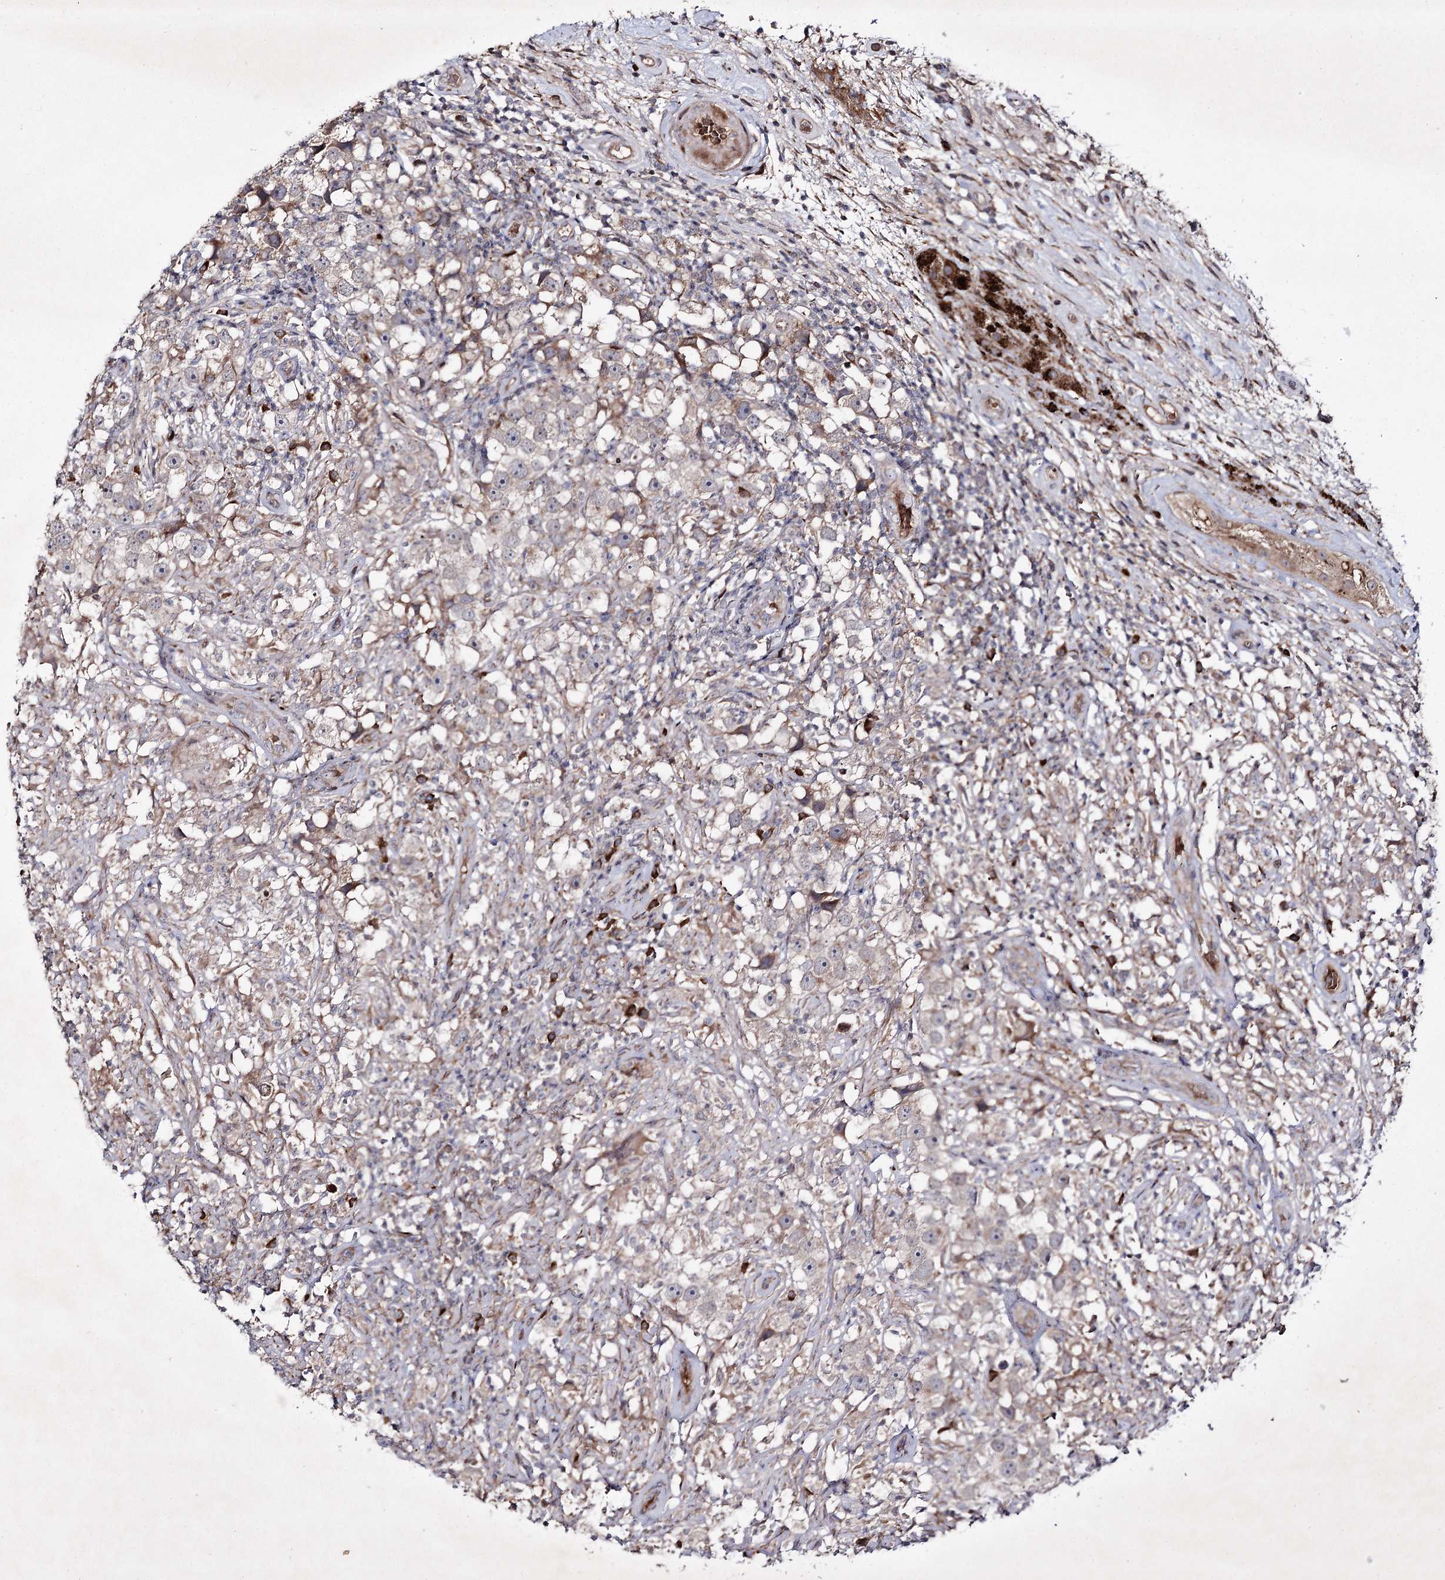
{"staining": {"intensity": "weak", "quantity": "<25%", "location": "cytoplasmic/membranous"}, "tissue": "testis cancer", "cell_type": "Tumor cells", "image_type": "cancer", "snomed": [{"axis": "morphology", "description": "Seminoma, NOS"}, {"axis": "topography", "description": "Testis"}], "caption": "Tumor cells show no significant protein staining in testis cancer (seminoma).", "gene": "ALG9", "patient": {"sex": "male", "age": 49}}